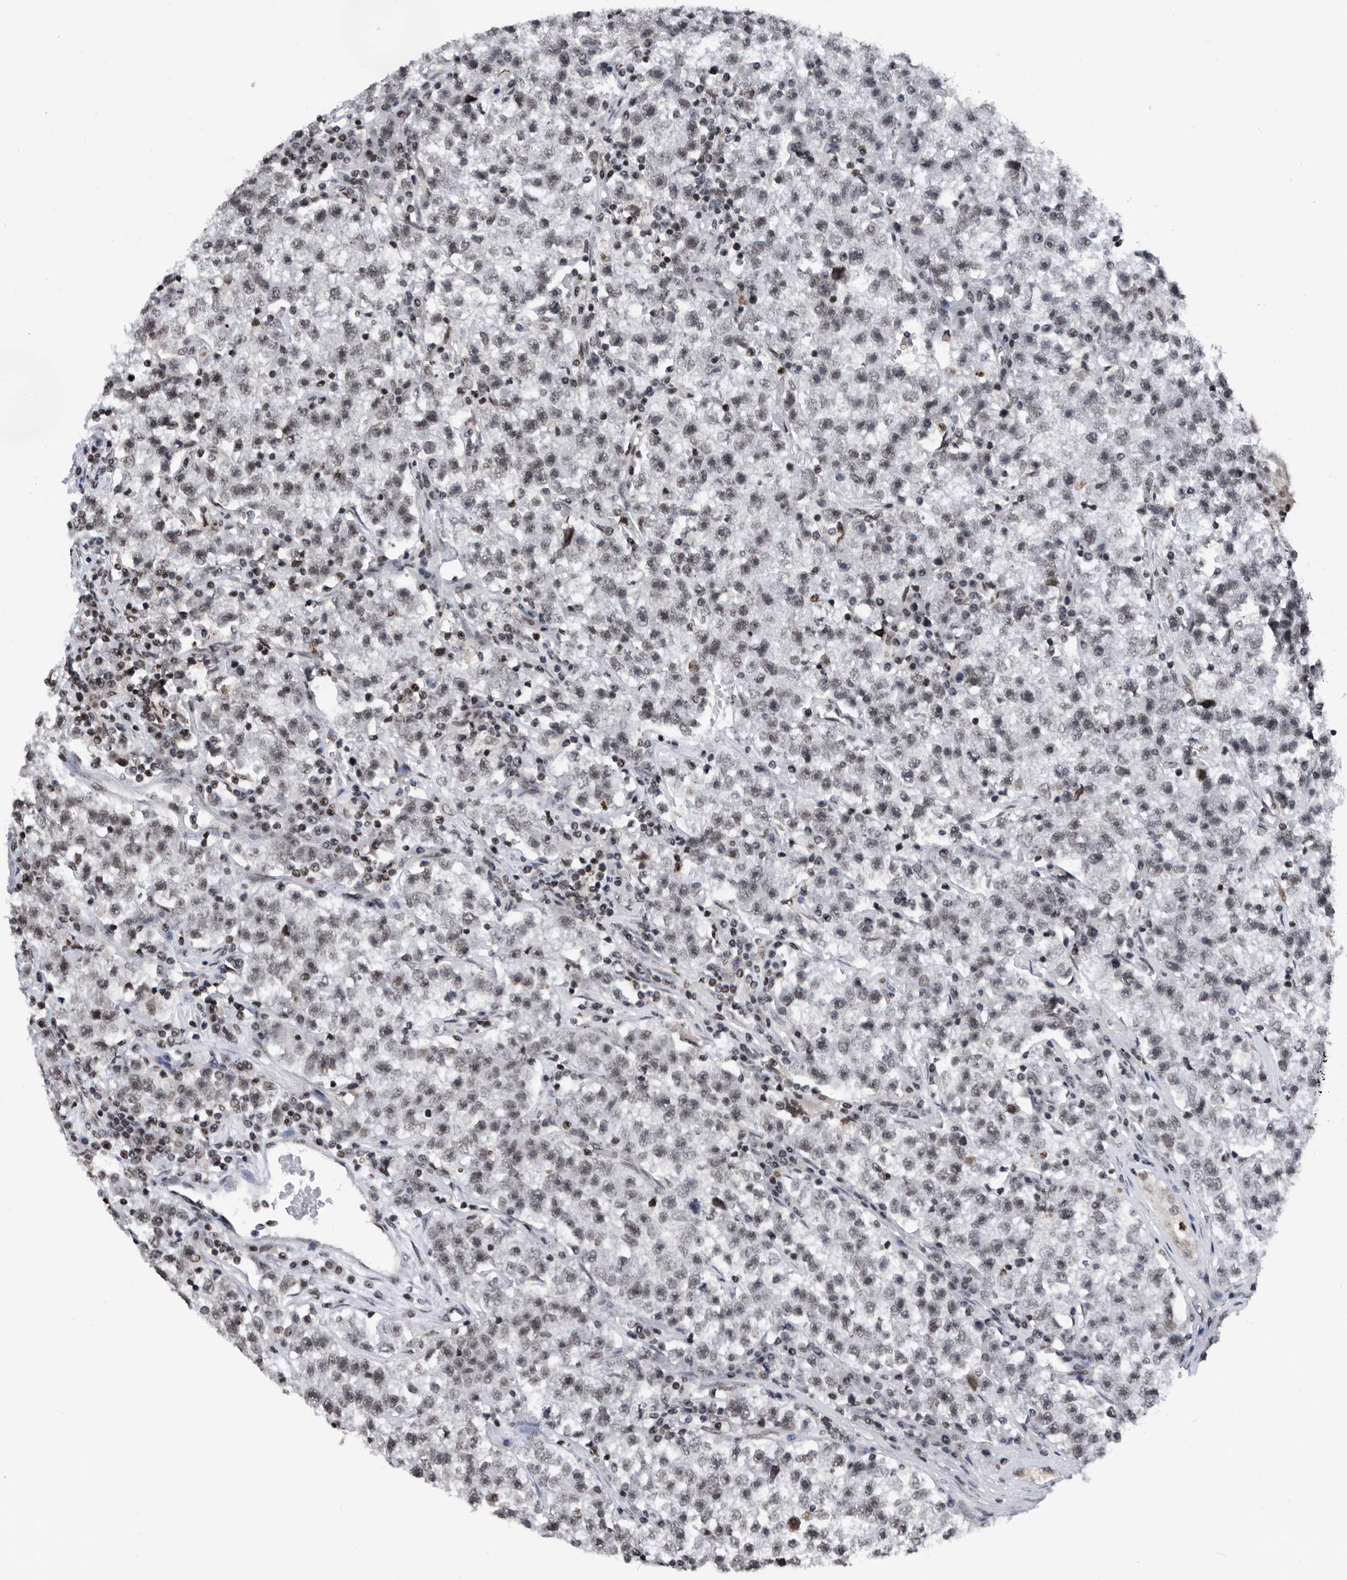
{"staining": {"intensity": "weak", "quantity": "<25%", "location": "nuclear"}, "tissue": "testis cancer", "cell_type": "Tumor cells", "image_type": "cancer", "snomed": [{"axis": "morphology", "description": "Seminoma, NOS"}, {"axis": "topography", "description": "Testis"}], "caption": "Tumor cells show no significant positivity in testis cancer.", "gene": "SNRNP48", "patient": {"sex": "male", "age": 22}}